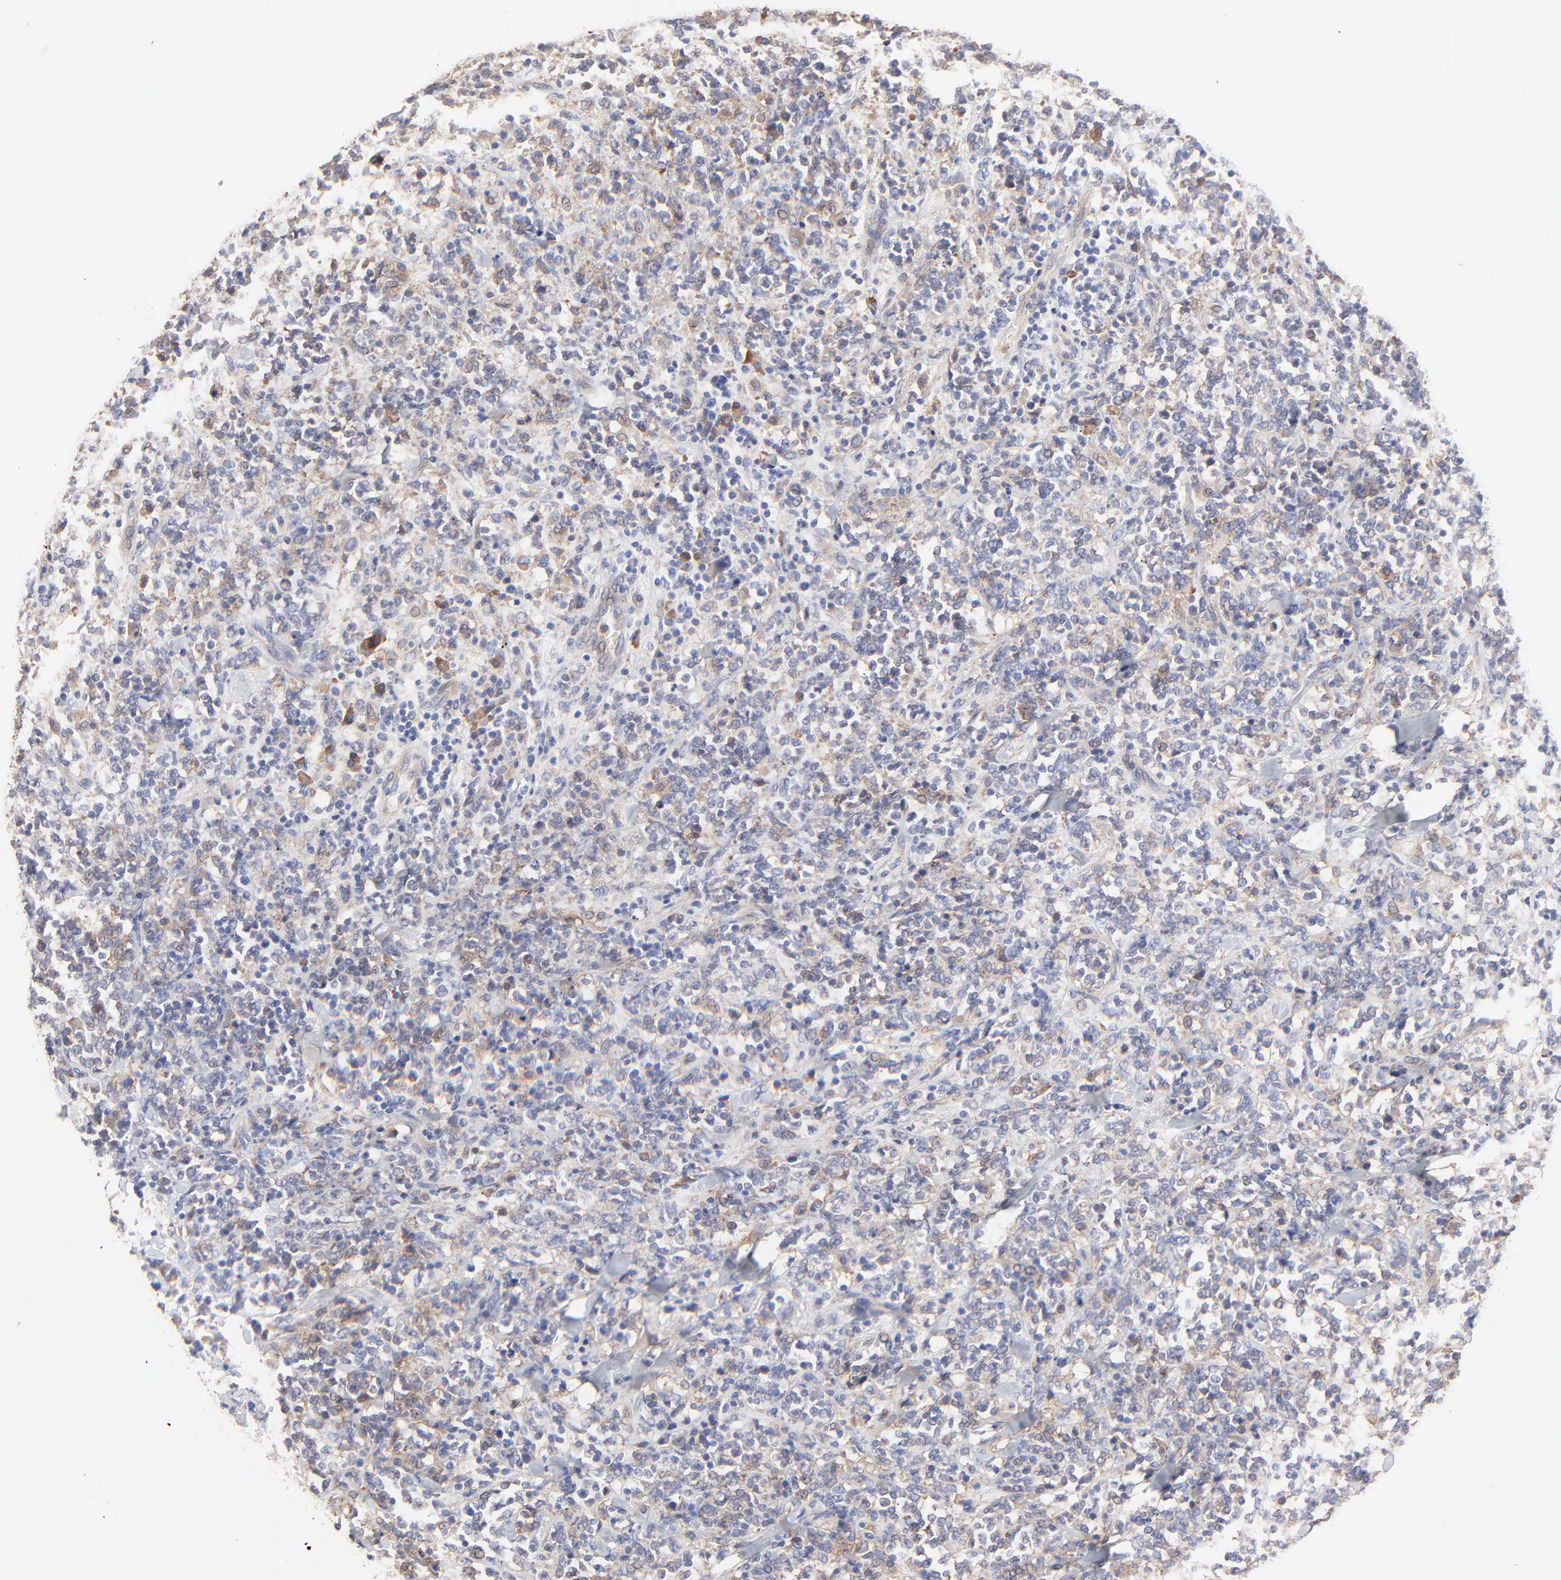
{"staining": {"intensity": "weak", "quantity": "25%-75%", "location": "cytoplasmic/membranous"}, "tissue": "lymphoma", "cell_type": "Tumor cells", "image_type": "cancer", "snomed": [{"axis": "morphology", "description": "Malignant lymphoma, non-Hodgkin's type, High grade"}, {"axis": "topography", "description": "Soft tissue"}], "caption": "Human lymphoma stained with a protein marker demonstrates weak staining in tumor cells.", "gene": "PPFIBP2", "patient": {"sex": "male", "age": 18}}